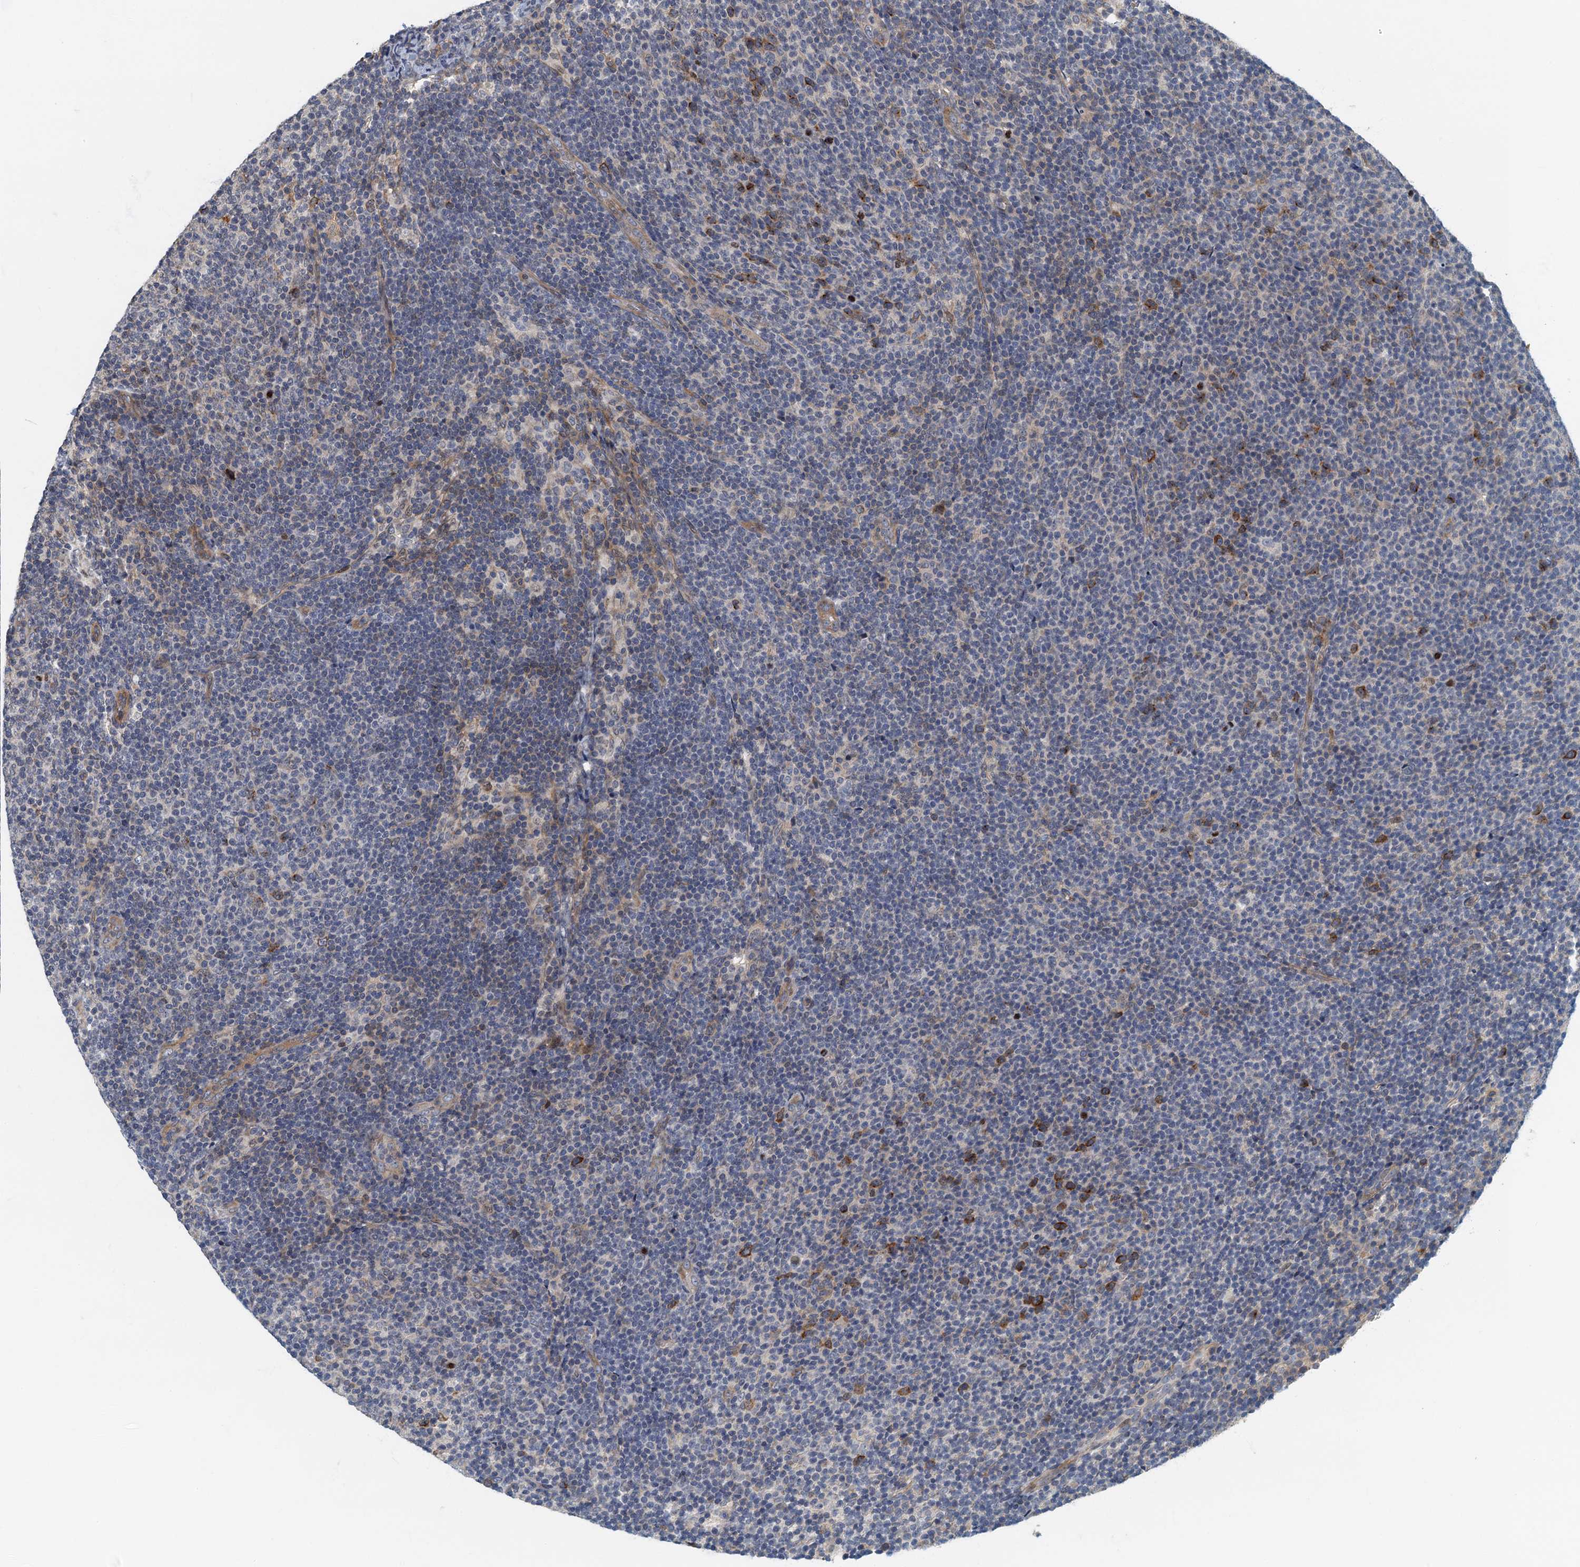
{"staining": {"intensity": "negative", "quantity": "none", "location": "none"}, "tissue": "lymphoma", "cell_type": "Tumor cells", "image_type": "cancer", "snomed": [{"axis": "morphology", "description": "Malignant lymphoma, non-Hodgkin's type, Low grade"}, {"axis": "topography", "description": "Lymph node"}], "caption": "This is an immunohistochemistry photomicrograph of human lymphoma. There is no expression in tumor cells.", "gene": "CKAP2L", "patient": {"sex": "male", "age": 66}}